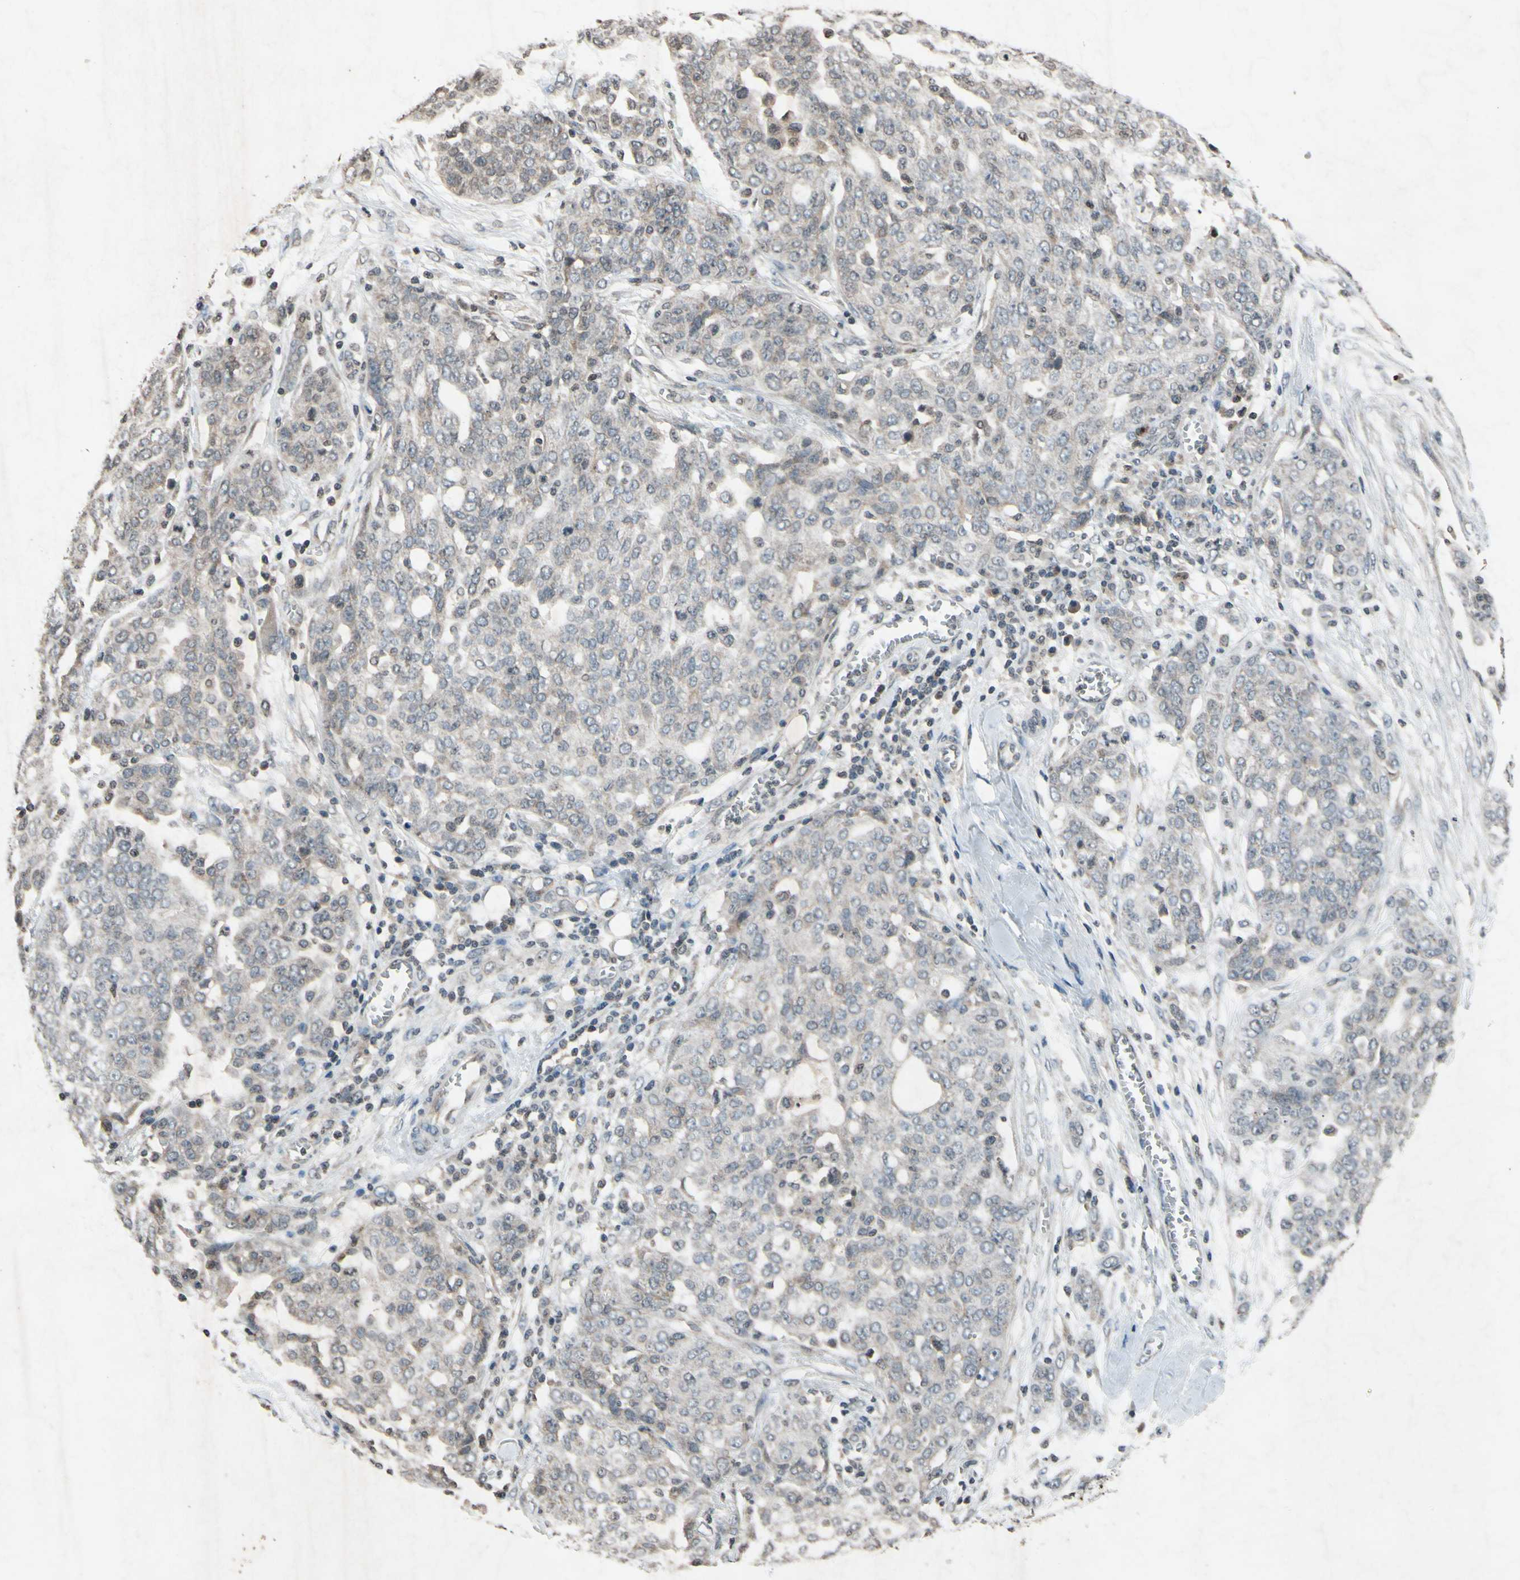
{"staining": {"intensity": "weak", "quantity": ">75%", "location": "cytoplasmic/membranous"}, "tissue": "ovarian cancer", "cell_type": "Tumor cells", "image_type": "cancer", "snomed": [{"axis": "morphology", "description": "Cystadenocarcinoma, serous, NOS"}, {"axis": "topography", "description": "Soft tissue"}, {"axis": "topography", "description": "Ovary"}], "caption": "IHC (DAB) staining of serous cystadenocarcinoma (ovarian) shows weak cytoplasmic/membranous protein positivity in about >75% of tumor cells. Using DAB (brown) and hematoxylin (blue) stains, captured at high magnification using brightfield microscopy.", "gene": "CLDN11", "patient": {"sex": "female", "age": 57}}